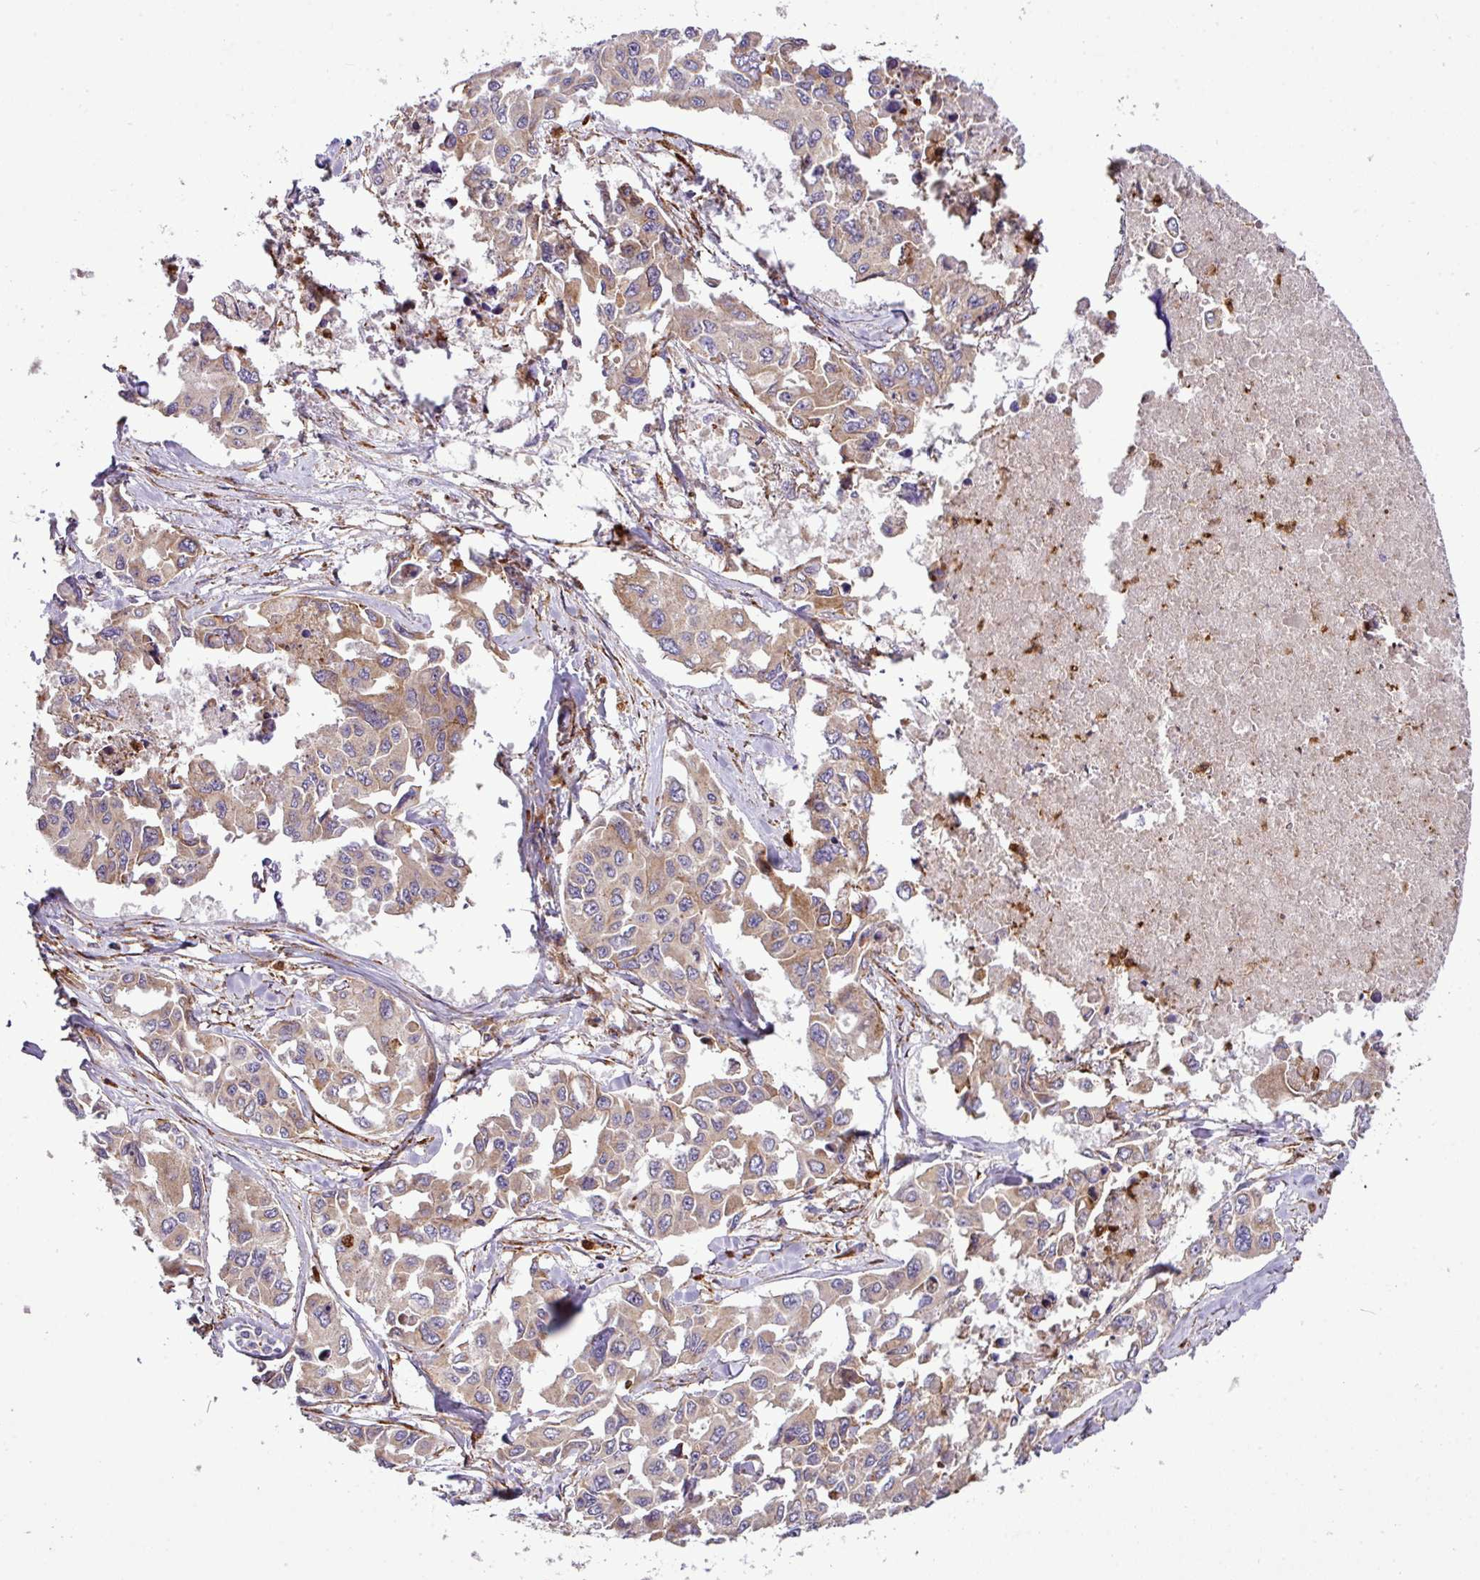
{"staining": {"intensity": "weak", "quantity": ">75%", "location": "cytoplasmic/membranous"}, "tissue": "lung cancer", "cell_type": "Tumor cells", "image_type": "cancer", "snomed": [{"axis": "morphology", "description": "Adenocarcinoma, NOS"}, {"axis": "topography", "description": "Lung"}], "caption": "This is an image of immunohistochemistry staining of adenocarcinoma (lung), which shows weak staining in the cytoplasmic/membranous of tumor cells.", "gene": "FAM47E", "patient": {"sex": "male", "age": 64}}